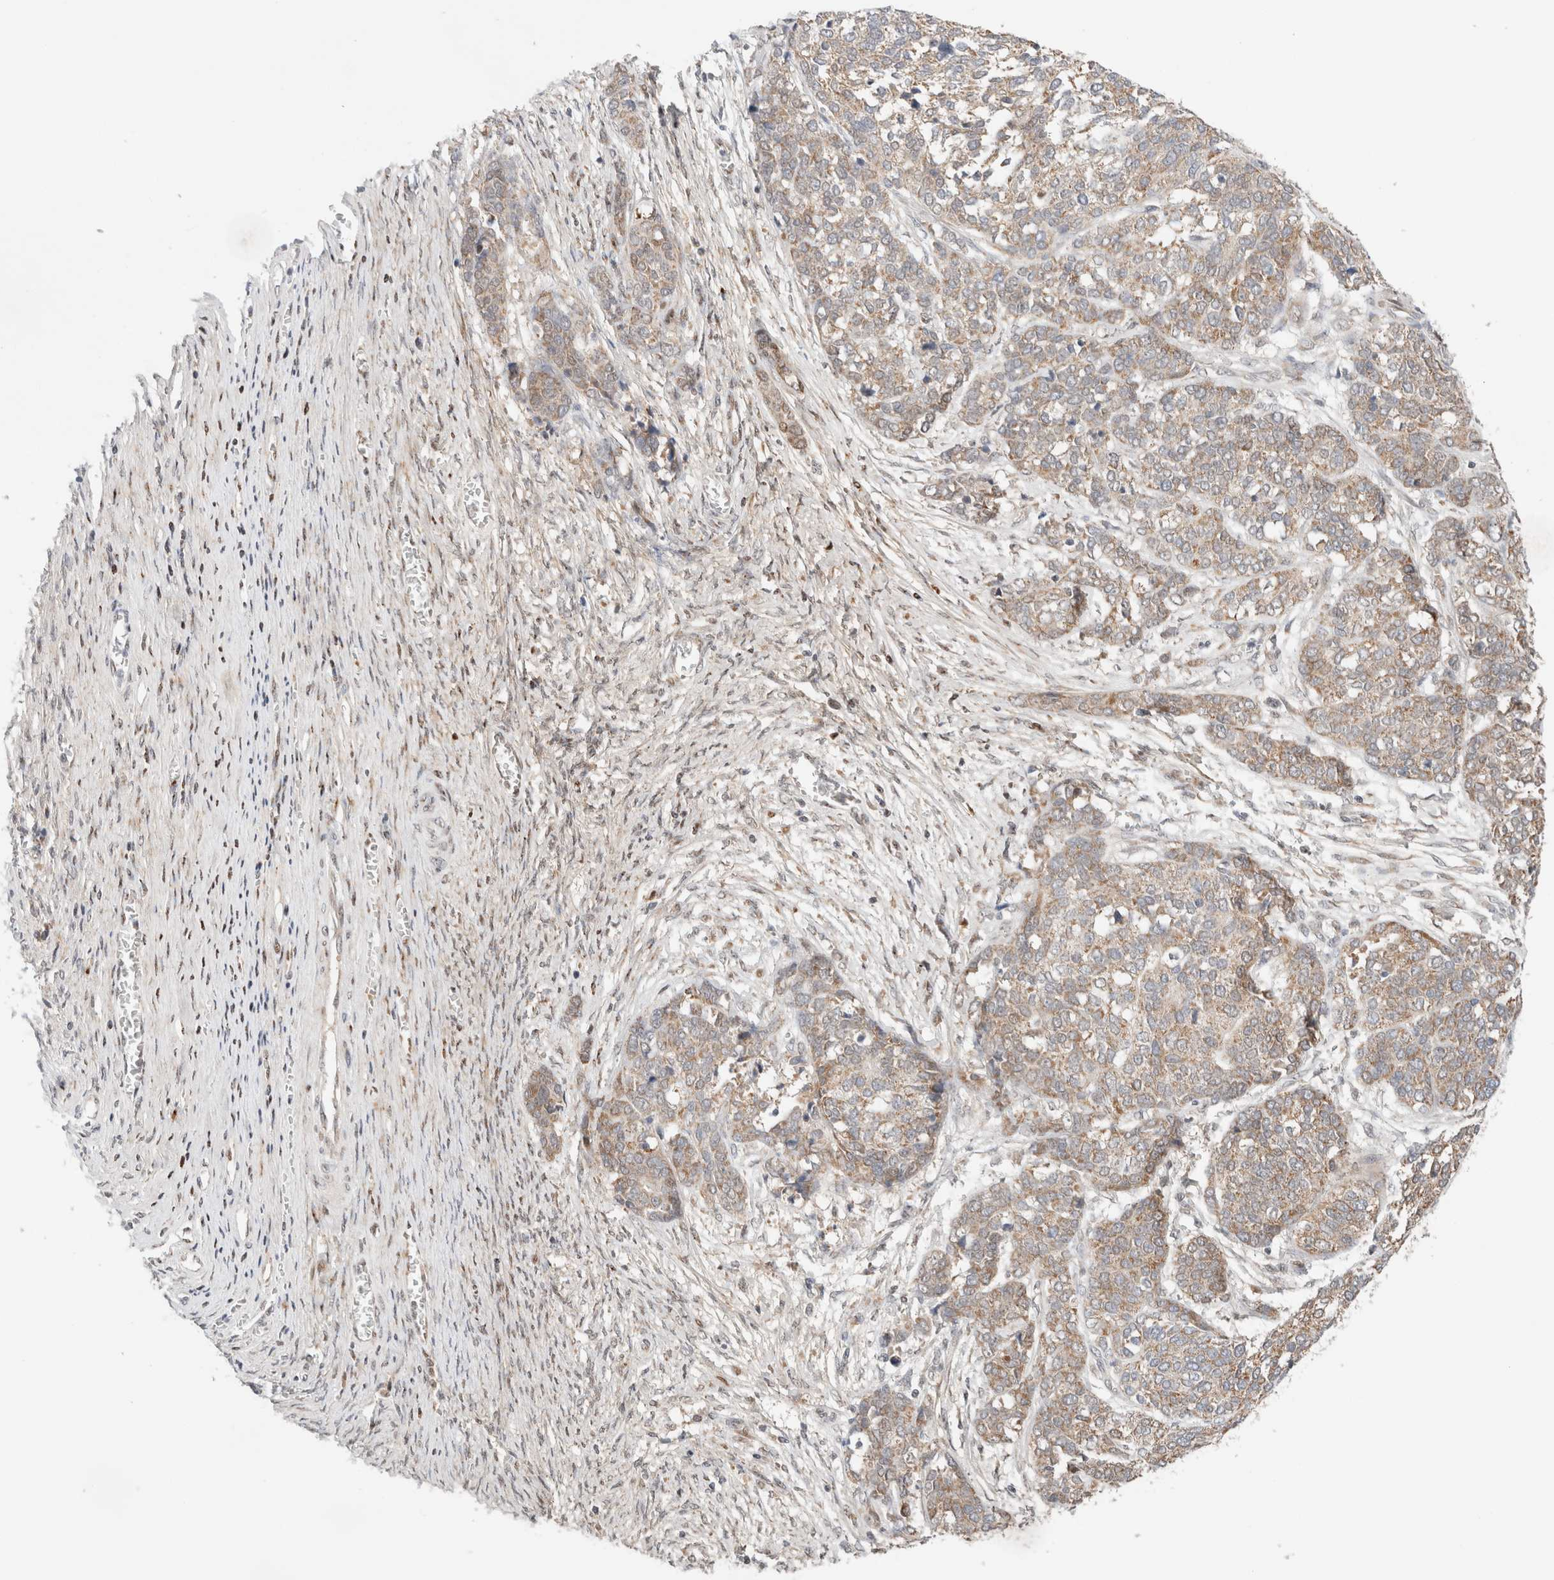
{"staining": {"intensity": "moderate", "quantity": "25%-75%", "location": "cytoplasmic/membranous"}, "tissue": "ovarian cancer", "cell_type": "Tumor cells", "image_type": "cancer", "snomed": [{"axis": "morphology", "description": "Cystadenocarcinoma, serous, NOS"}, {"axis": "topography", "description": "Ovary"}], "caption": "Serous cystadenocarcinoma (ovarian) tissue shows moderate cytoplasmic/membranous positivity in about 25%-75% of tumor cells, visualized by immunohistochemistry. The protein of interest is shown in brown color, while the nuclei are stained blue.", "gene": "ERI3", "patient": {"sex": "female", "age": 44}}